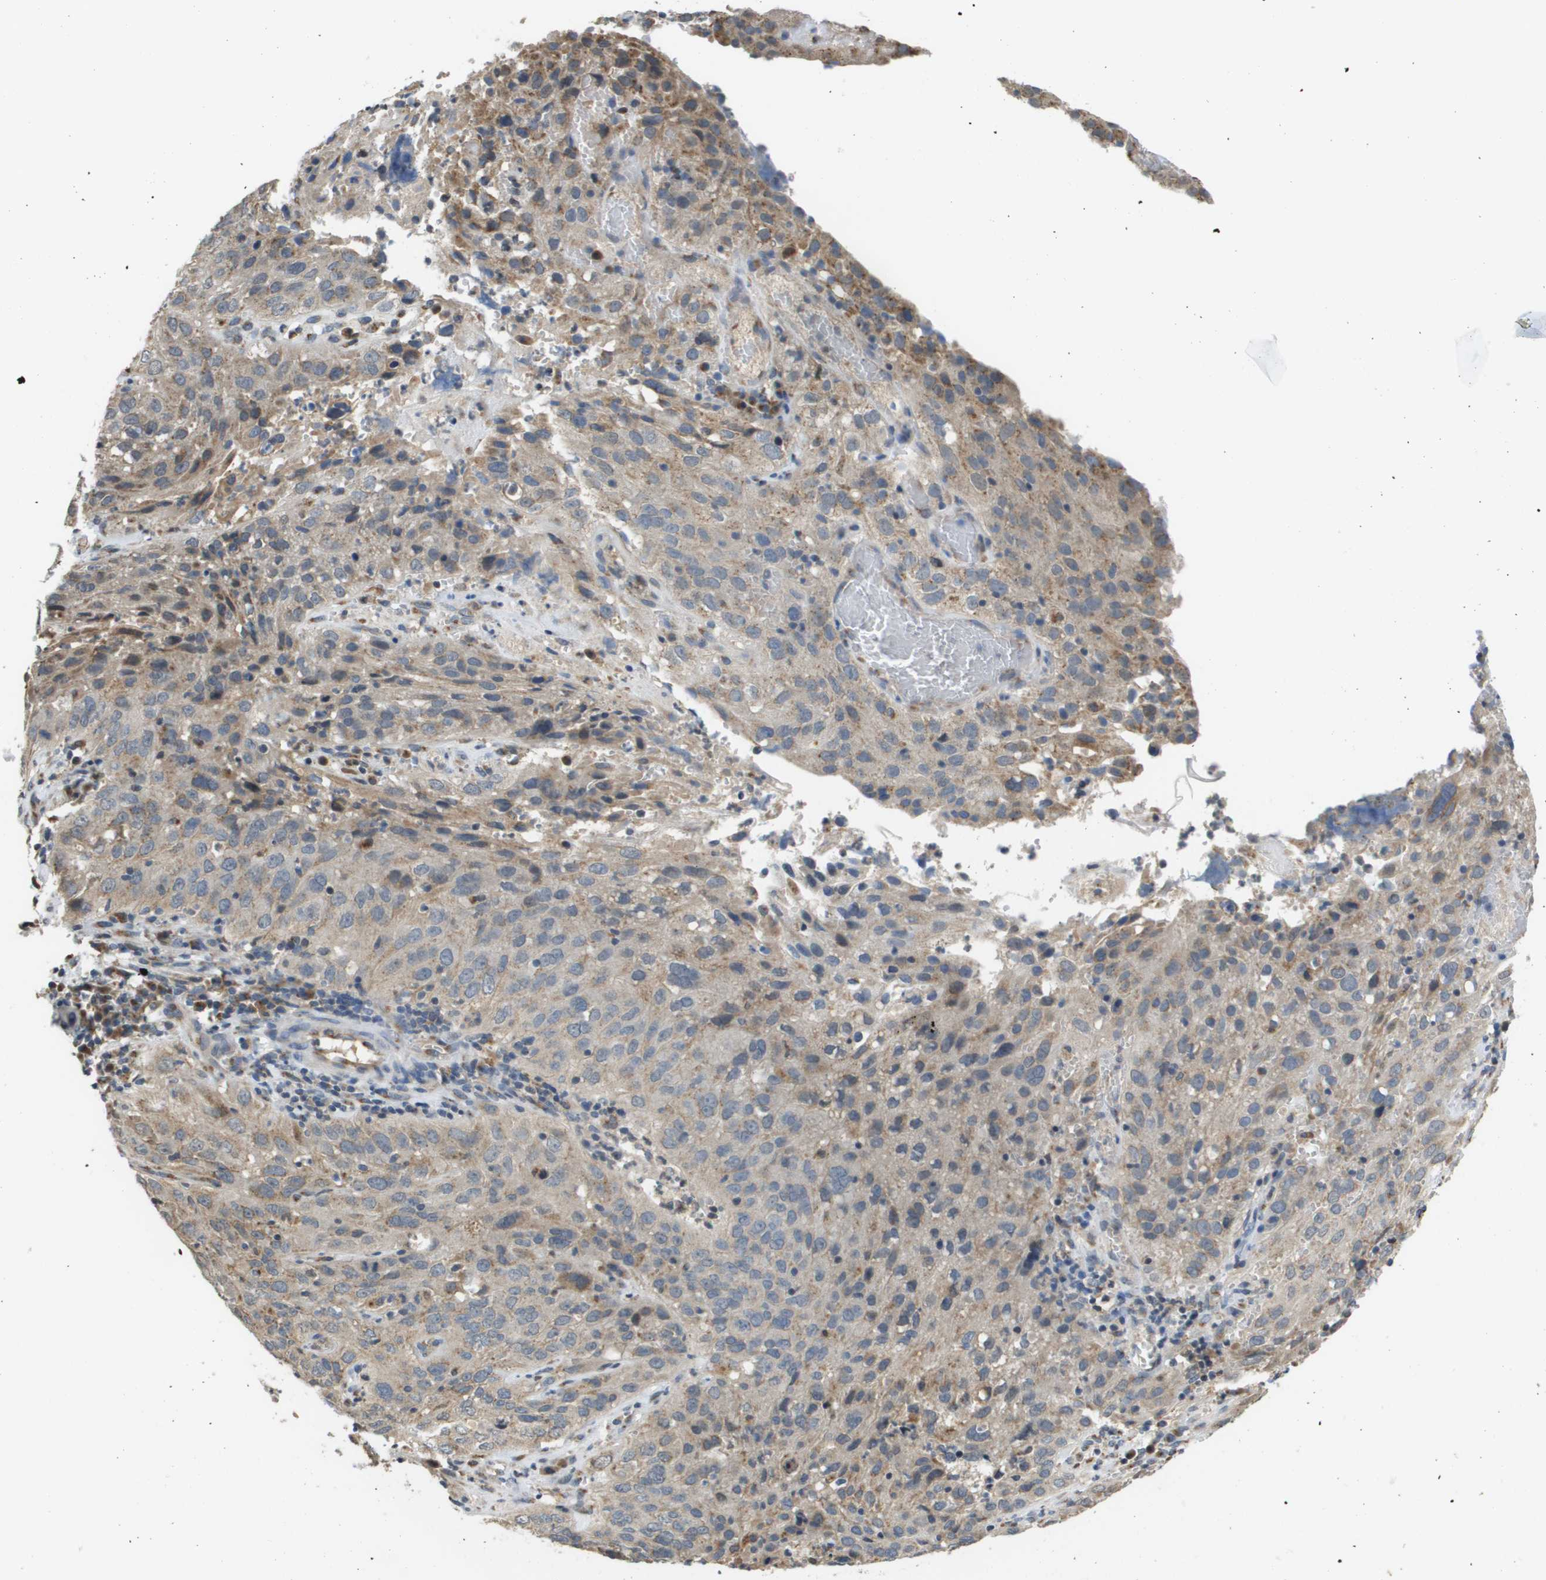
{"staining": {"intensity": "weak", "quantity": "25%-75%", "location": "cytoplasmic/membranous"}, "tissue": "cervical cancer", "cell_type": "Tumor cells", "image_type": "cancer", "snomed": [{"axis": "morphology", "description": "Squamous cell carcinoma, NOS"}, {"axis": "topography", "description": "Cervix"}], "caption": "Immunohistochemistry histopathology image of human cervical cancer (squamous cell carcinoma) stained for a protein (brown), which demonstrates low levels of weak cytoplasmic/membranous staining in approximately 25%-75% of tumor cells.", "gene": "PCK1", "patient": {"sex": "female", "age": 32}}